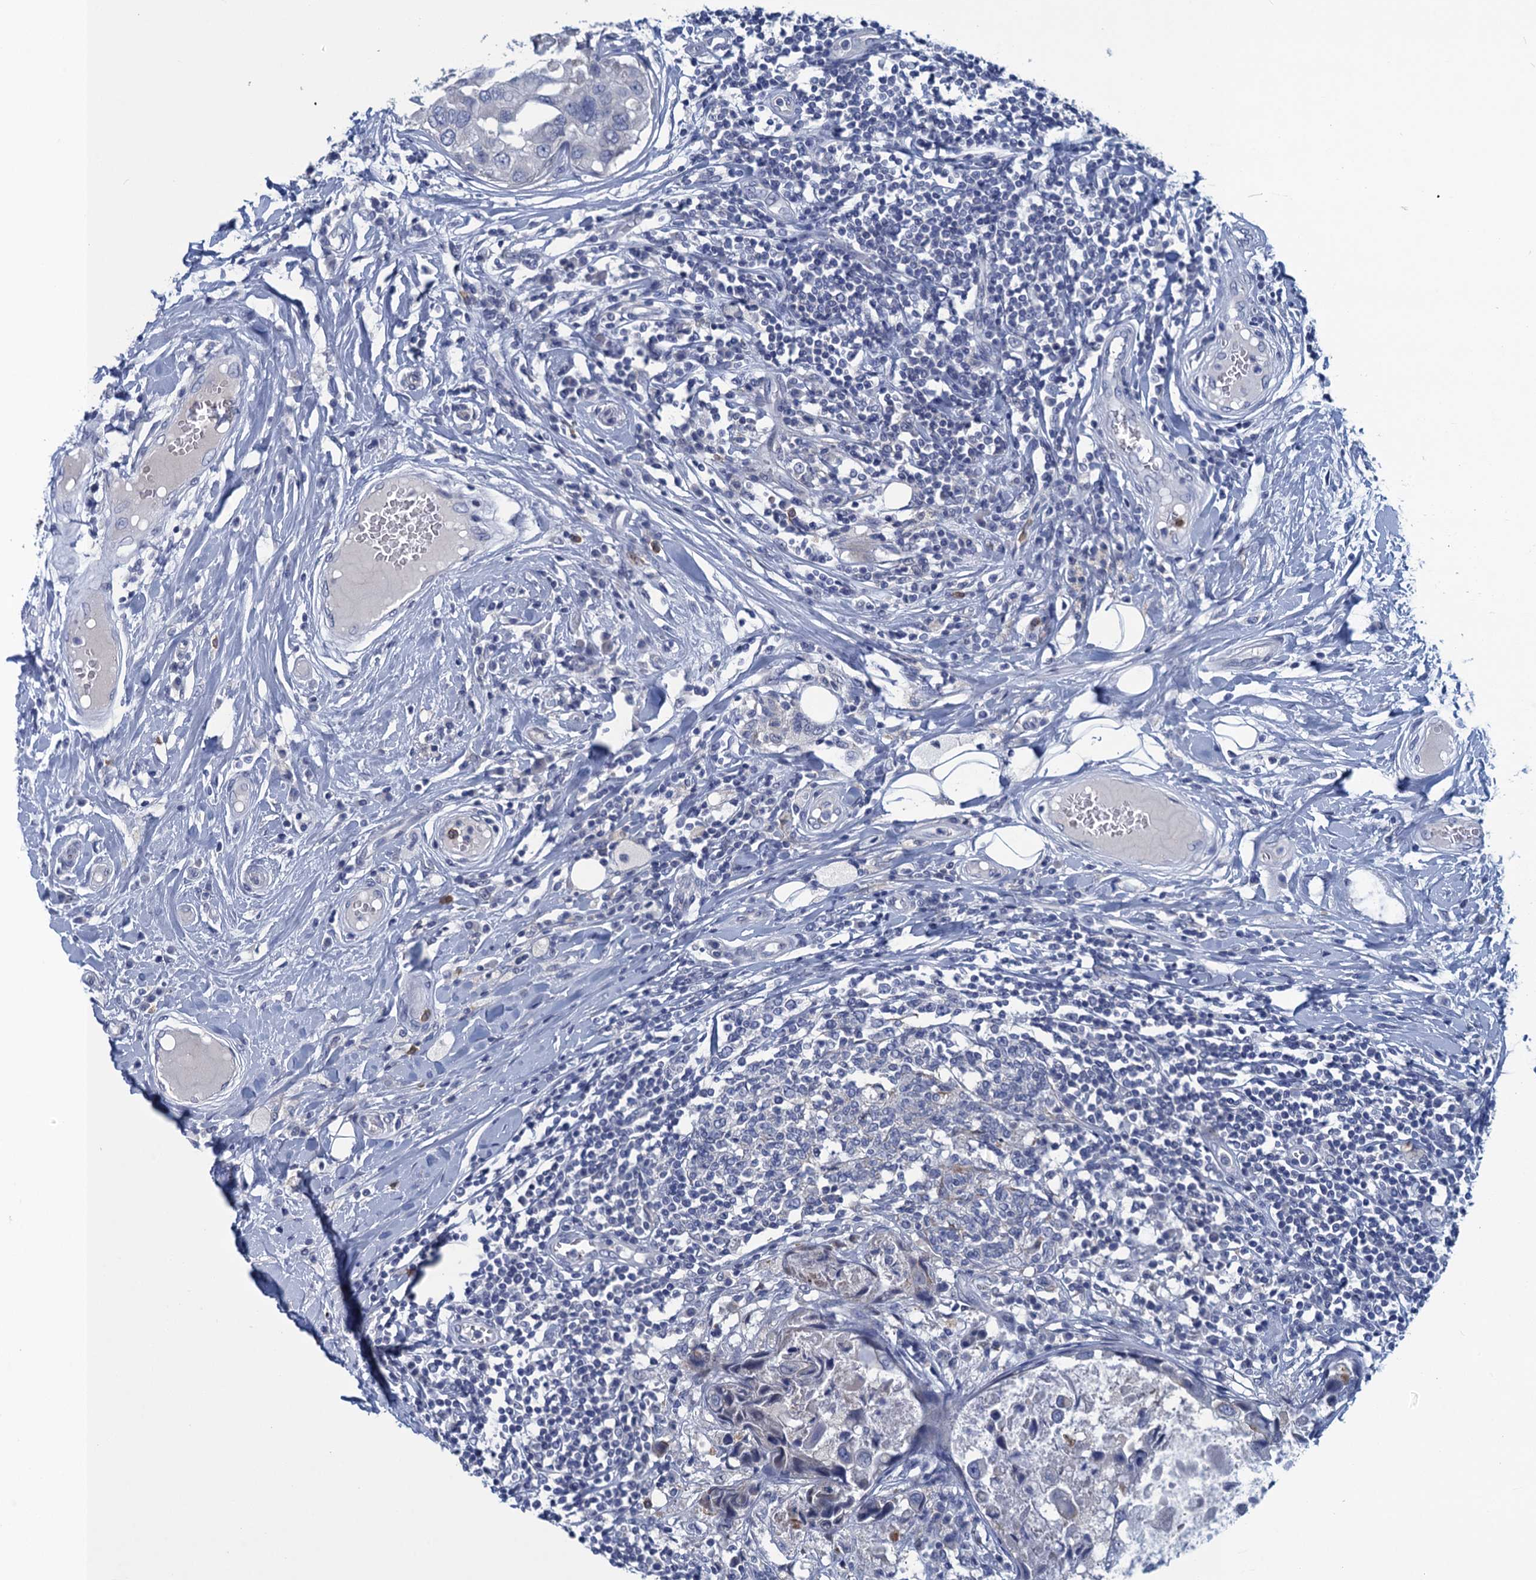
{"staining": {"intensity": "negative", "quantity": "none", "location": "none"}, "tissue": "breast cancer", "cell_type": "Tumor cells", "image_type": "cancer", "snomed": [{"axis": "morphology", "description": "Duct carcinoma"}, {"axis": "topography", "description": "Breast"}], "caption": "A high-resolution photomicrograph shows immunohistochemistry staining of breast cancer, which displays no significant positivity in tumor cells. The staining is performed using DAB brown chromogen with nuclei counter-stained in using hematoxylin.", "gene": "SCEL", "patient": {"sex": "female", "age": 27}}